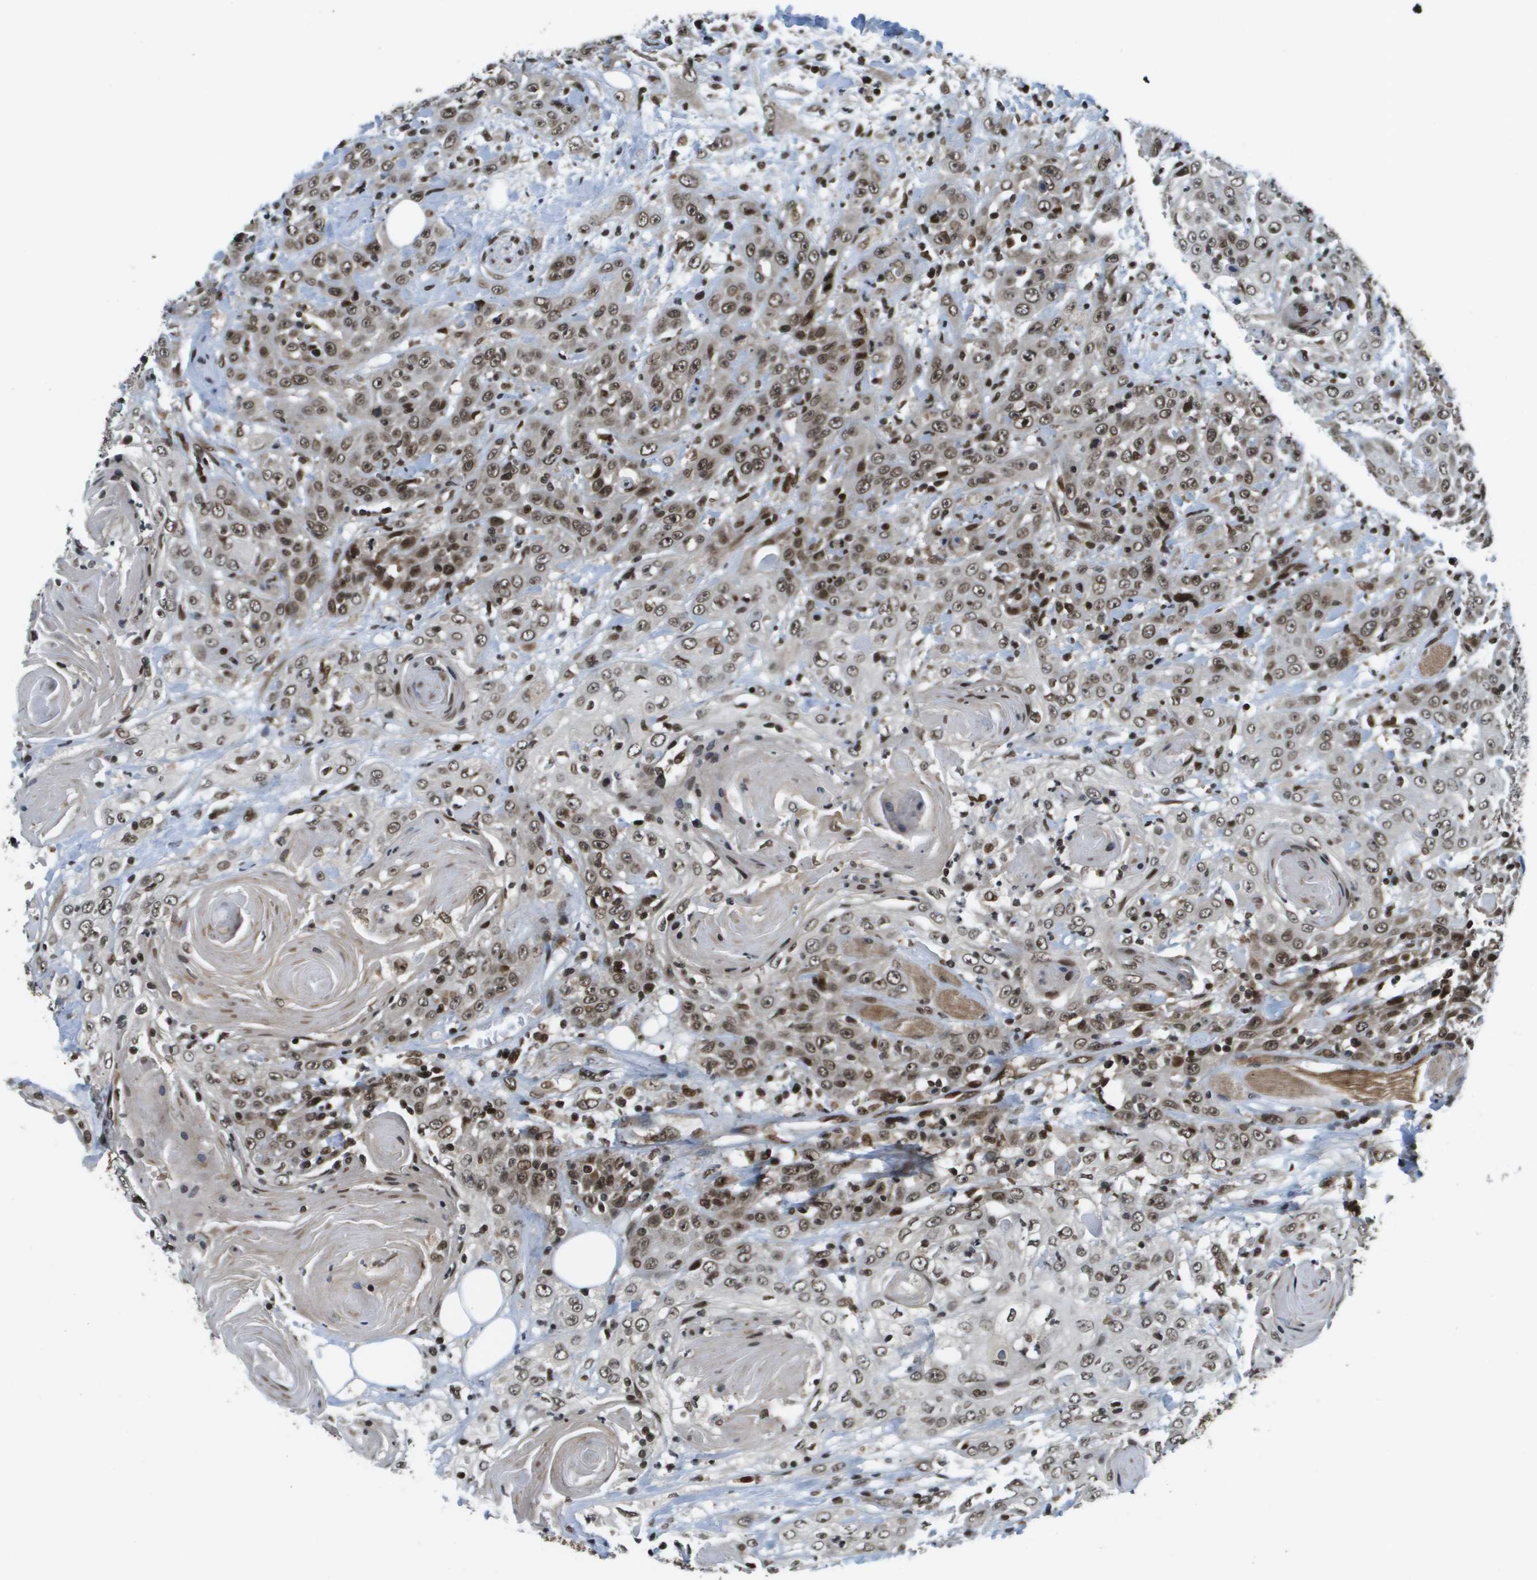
{"staining": {"intensity": "moderate", "quantity": ">75%", "location": "cytoplasmic/membranous,nuclear"}, "tissue": "head and neck cancer", "cell_type": "Tumor cells", "image_type": "cancer", "snomed": [{"axis": "morphology", "description": "Squamous cell carcinoma, NOS"}, {"axis": "topography", "description": "Head-Neck"}], "caption": "DAB (3,3'-diaminobenzidine) immunohistochemical staining of human head and neck squamous cell carcinoma displays moderate cytoplasmic/membranous and nuclear protein positivity in about >75% of tumor cells.", "gene": "RECQL4", "patient": {"sex": "female", "age": 84}}